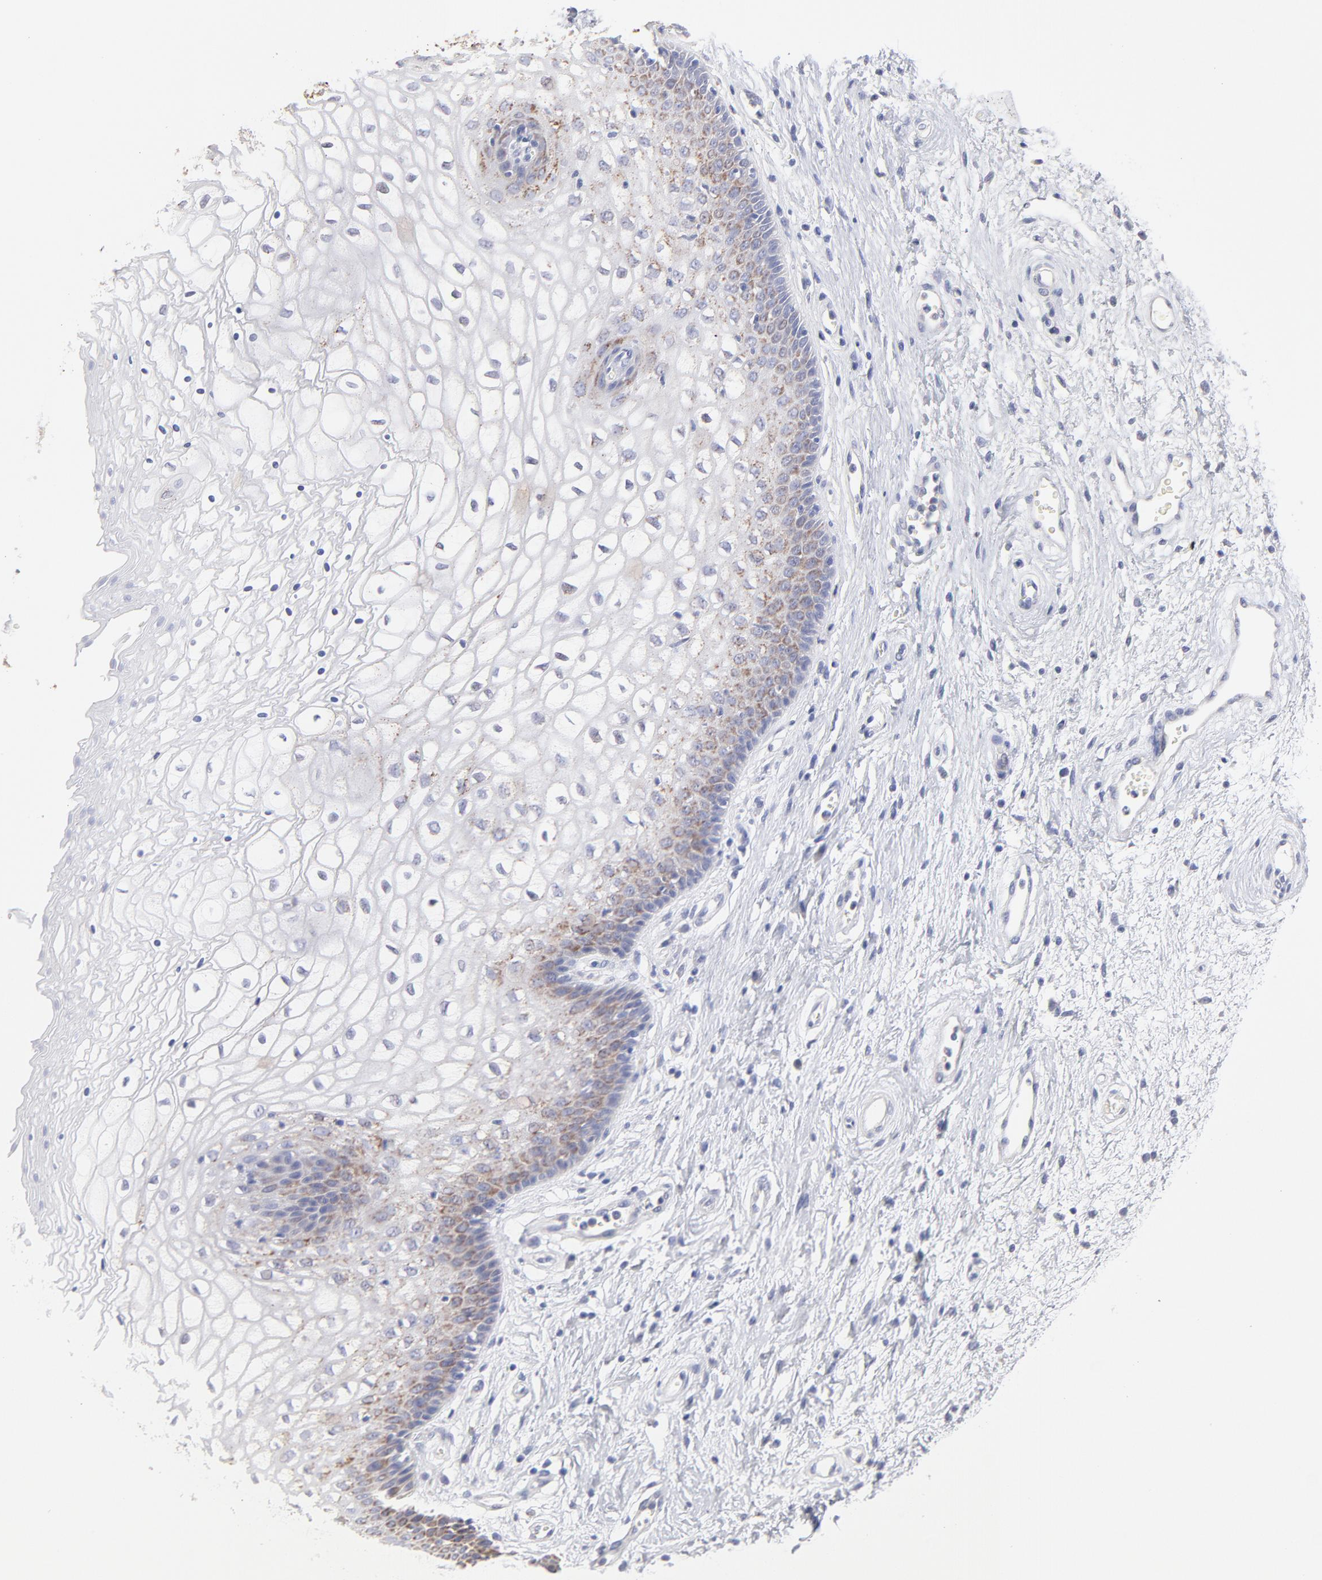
{"staining": {"intensity": "weak", "quantity": "<25%", "location": "cytoplasmic/membranous"}, "tissue": "vagina", "cell_type": "Squamous epithelial cells", "image_type": "normal", "snomed": [{"axis": "morphology", "description": "Normal tissue, NOS"}, {"axis": "topography", "description": "Vagina"}], "caption": "A high-resolution photomicrograph shows immunohistochemistry staining of normal vagina, which demonstrates no significant positivity in squamous epithelial cells. (DAB (3,3'-diaminobenzidine) immunohistochemistry (IHC) with hematoxylin counter stain).", "gene": "TST", "patient": {"sex": "female", "age": 34}}